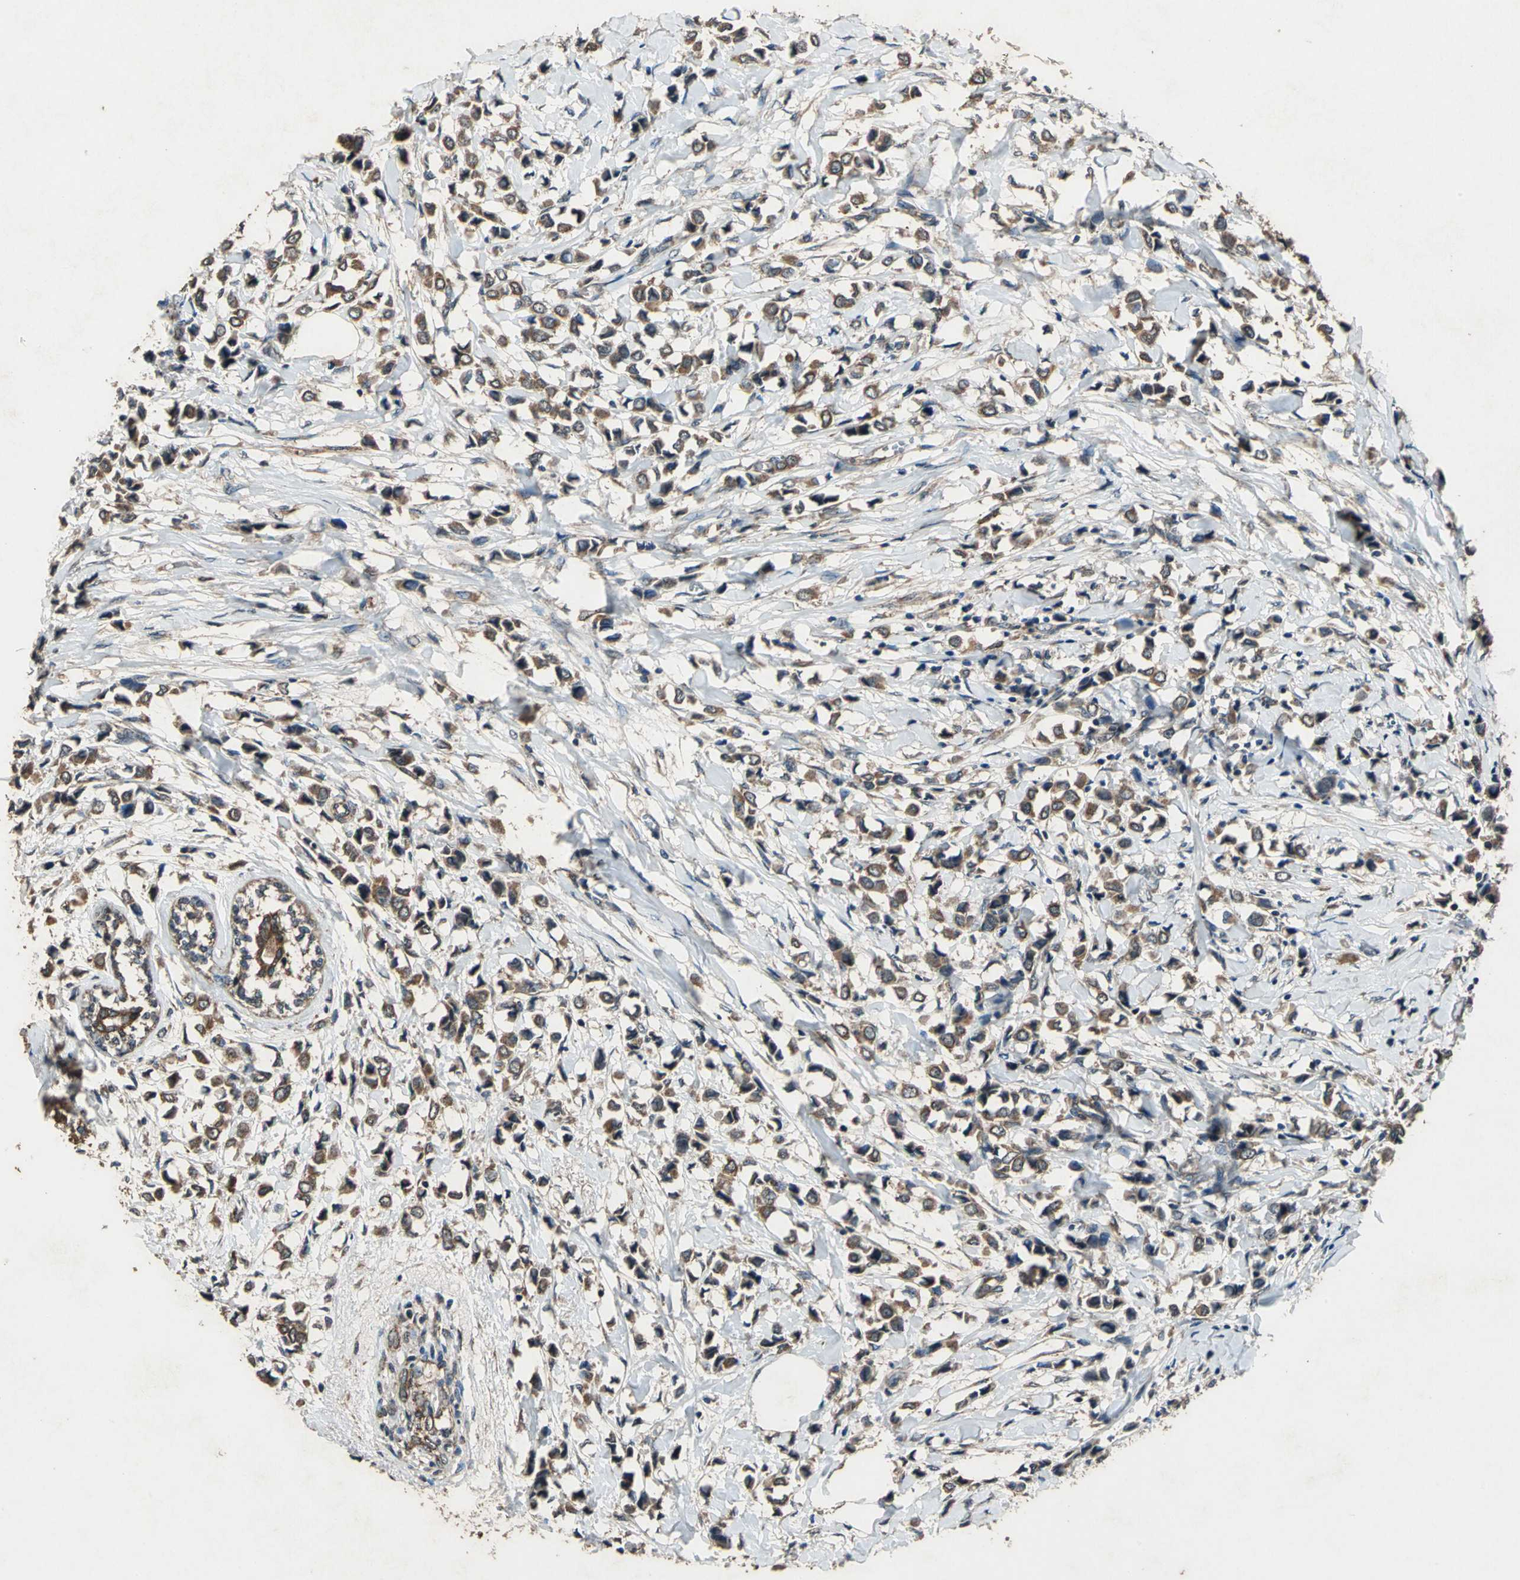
{"staining": {"intensity": "strong", "quantity": ">75%", "location": "cytoplasmic/membranous"}, "tissue": "breast cancer", "cell_type": "Tumor cells", "image_type": "cancer", "snomed": [{"axis": "morphology", "description": "Lobular carcinoma"}, {"axis": "topography", "description": "Breast"}], "caption": "High-magnification brightfield microscopy of breast cancer stained with DAB (3,3'-diaminobenzidine) (brown) and counterstained with hematoxylin (blue). tumor cells exhibit strong cytoplasmic/membranous positivity is appreciated in about>75% of cells.", "gene": "ZNF608", "patient": {"sex": "female", "age": 51}}